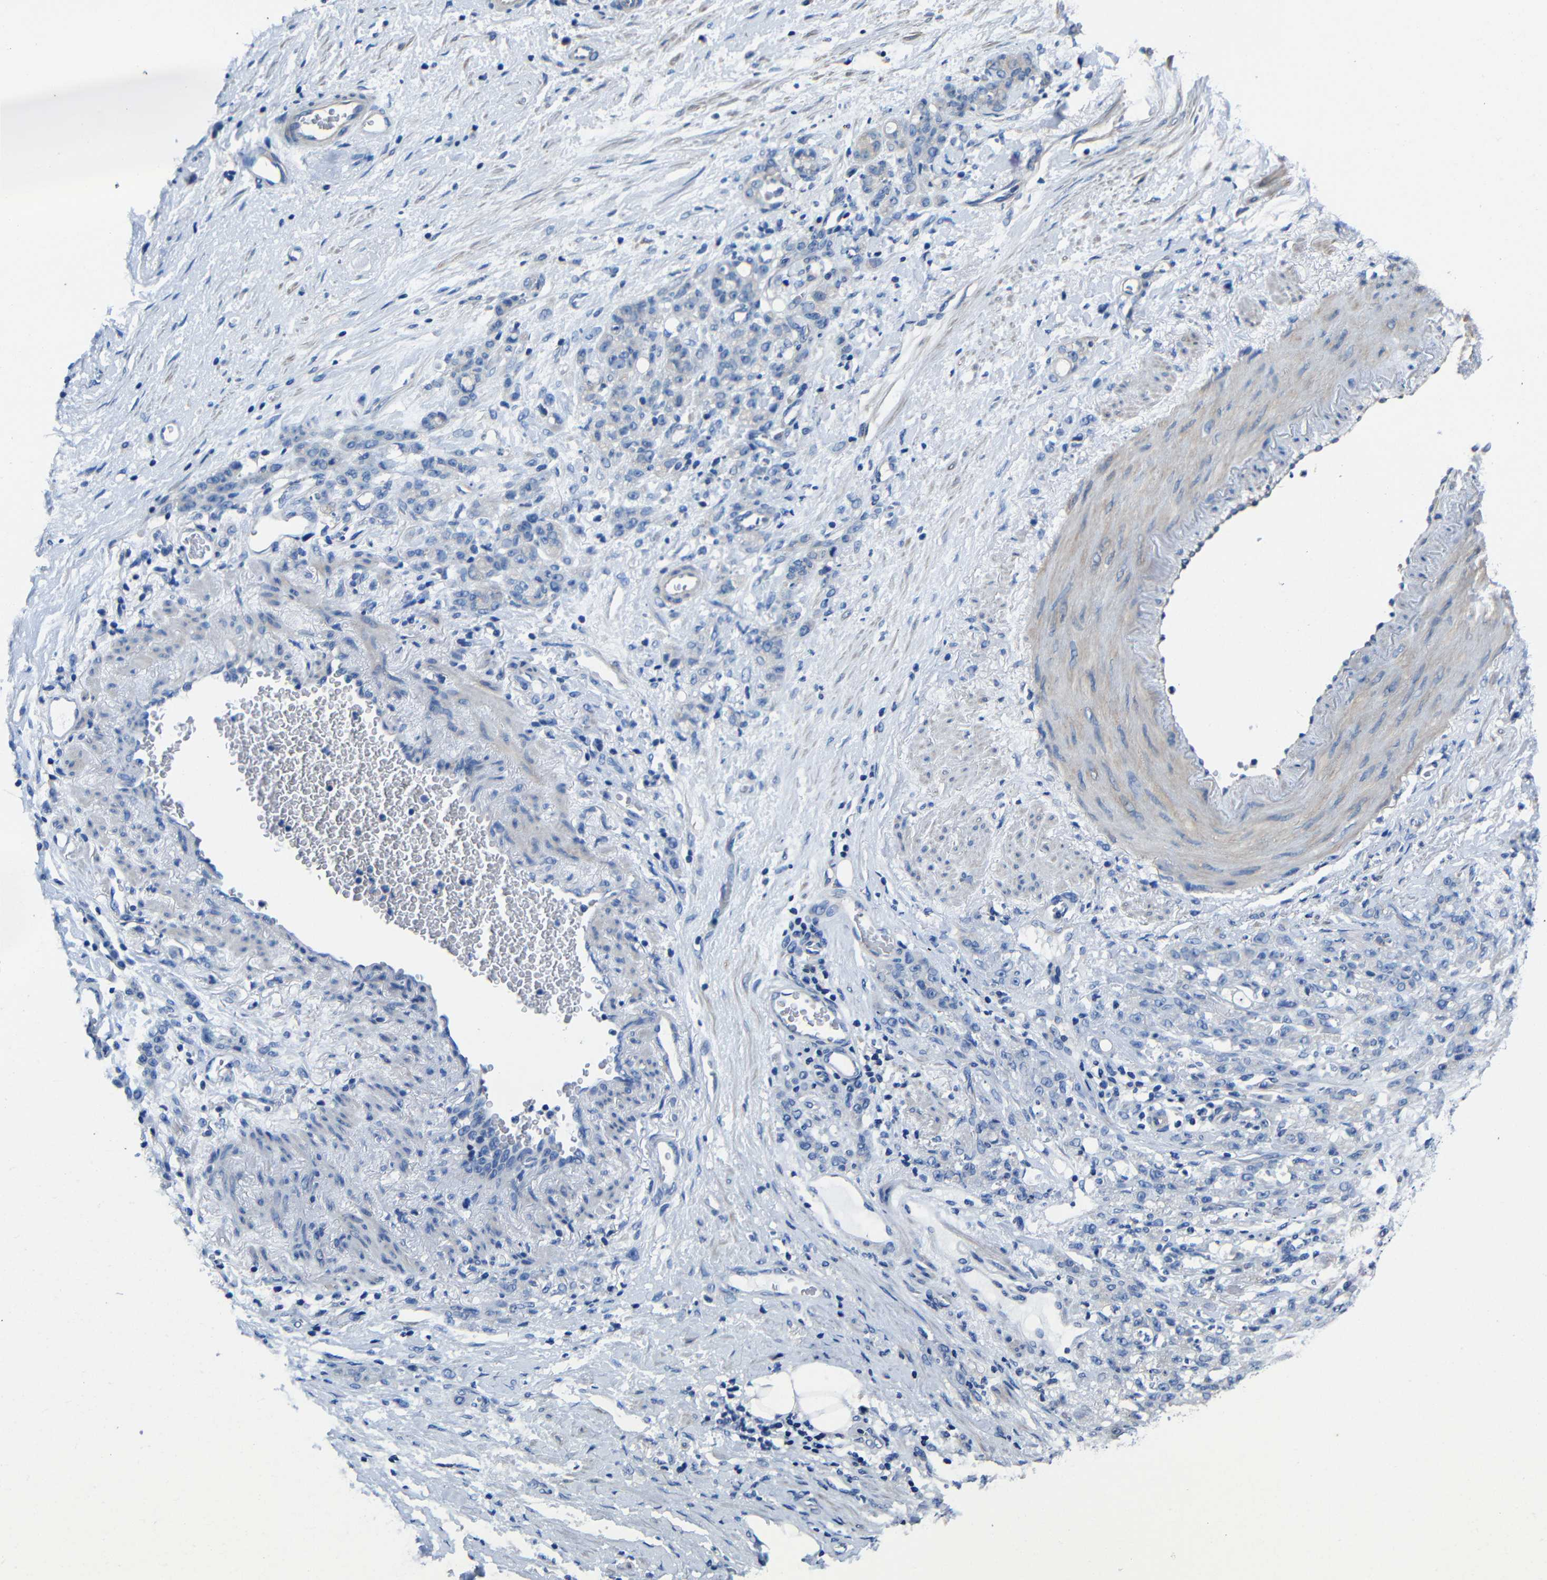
{"staining": {"intensity": "negative", "quantity": "none", "location": "none"}, "tissue": "stomach cancer", "cell_type": "Tumor cells", "image_type": "cancer", "snomed": [{"axis": "morphology", "description": "Adenocarcinoma, NOS"}, {"axis": "topography", "description": "Stomach"}], "caption": "DAB (3,3'-diaminobenzidine) immunohistochemical staining of human stomach cancer exhibits no significant staining in tumor cells.", "gene": "GDI1", "patient": {"sex": "male", "age": 82}}